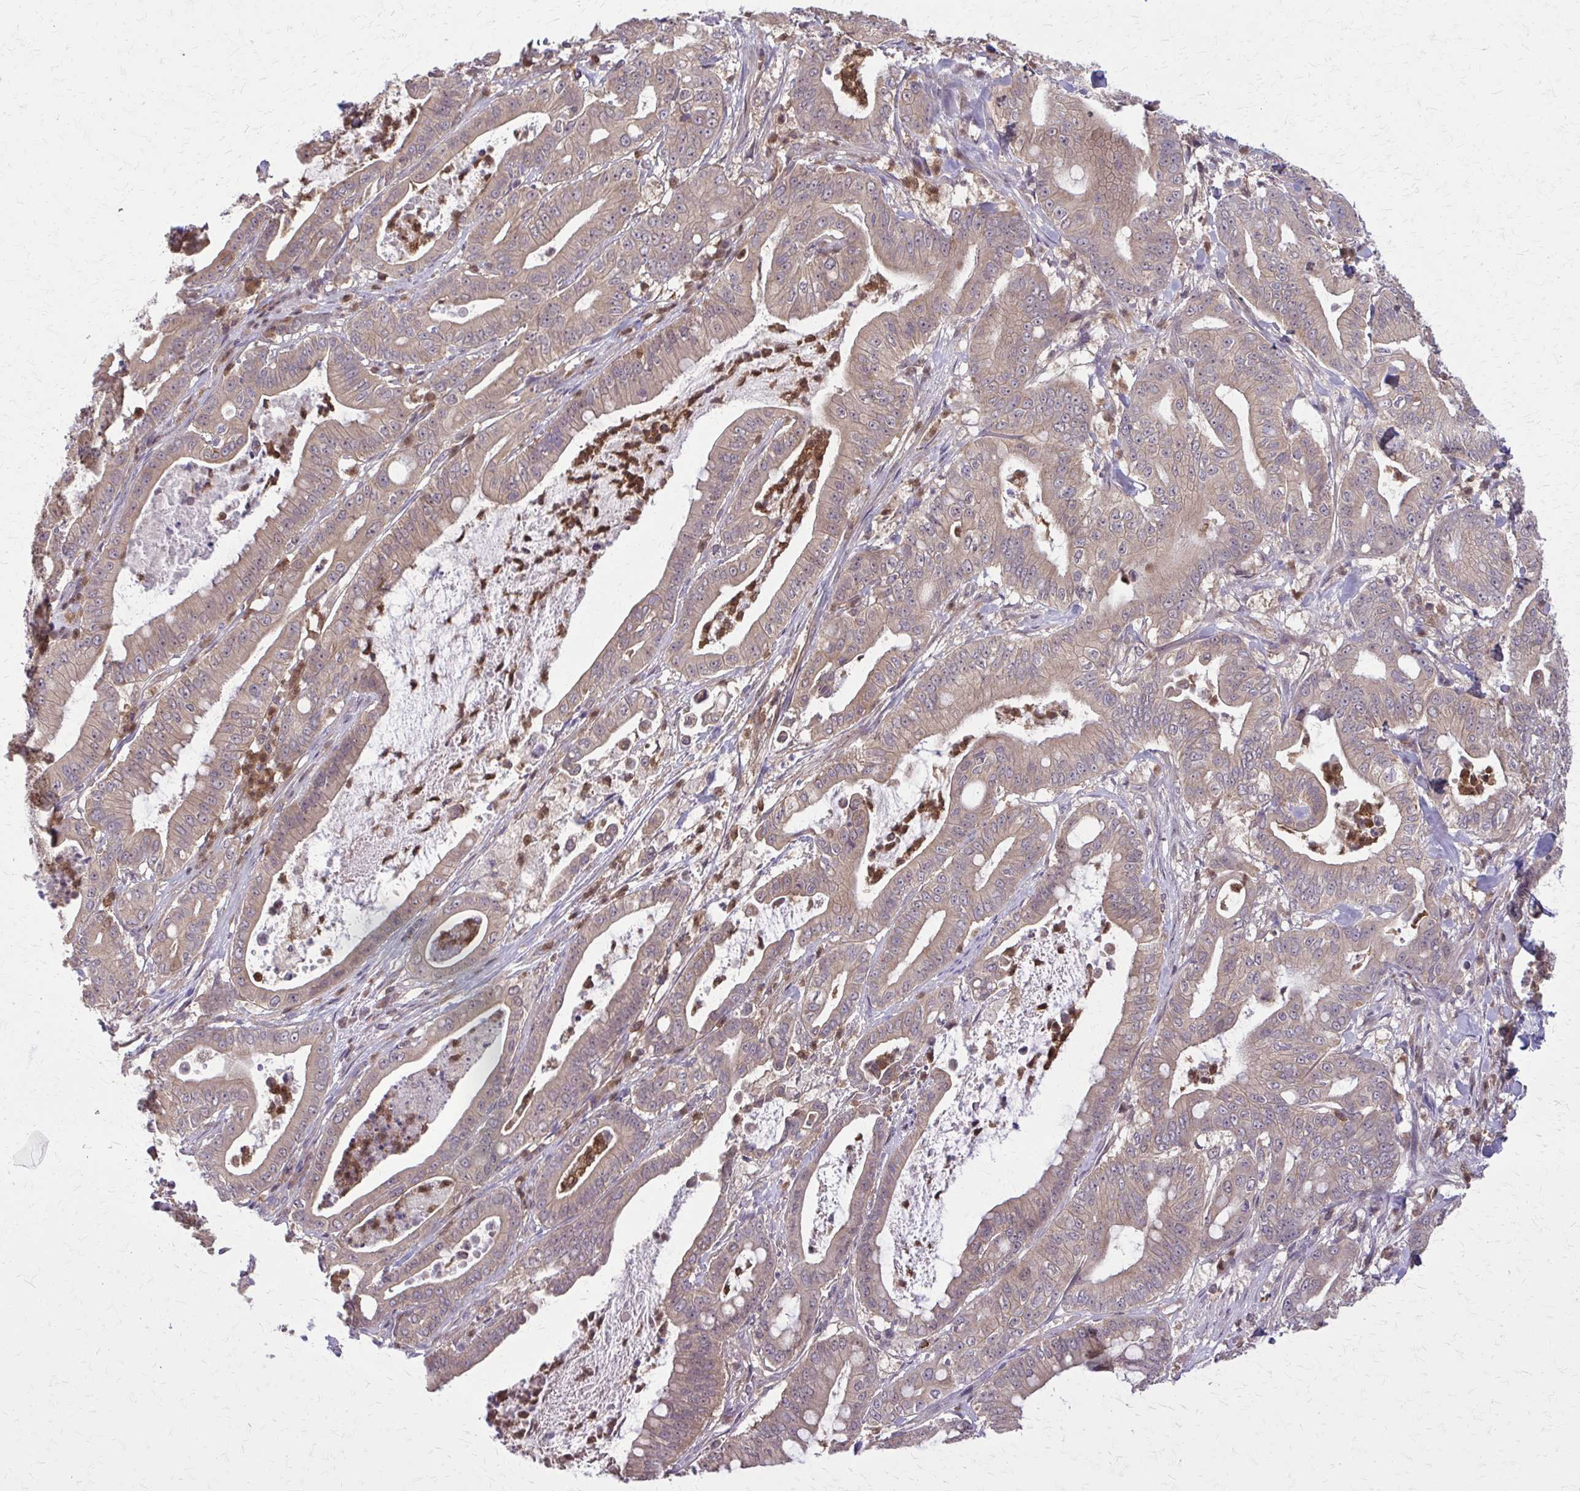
{"staining": {"intensity": "moderate", "quantity": ">75%", "location": "cytoplasmic/membranous"}, "tissue": "pancreatic cancer", "cell_type": "Tumor cells", "image_type": "cancer", "snomed": [{"axis": "morphology", "description": "Adenocarcinoma, NOS"}, {"axis": "topography", "description": "Pancreas"}], "caption": "Pancreatic adenocarcinoma stained with a protein marker demonstrates moderate staining in tumor cells.", "gene": "NRBF2", "patient": {"sex": "male", "age": 71}}